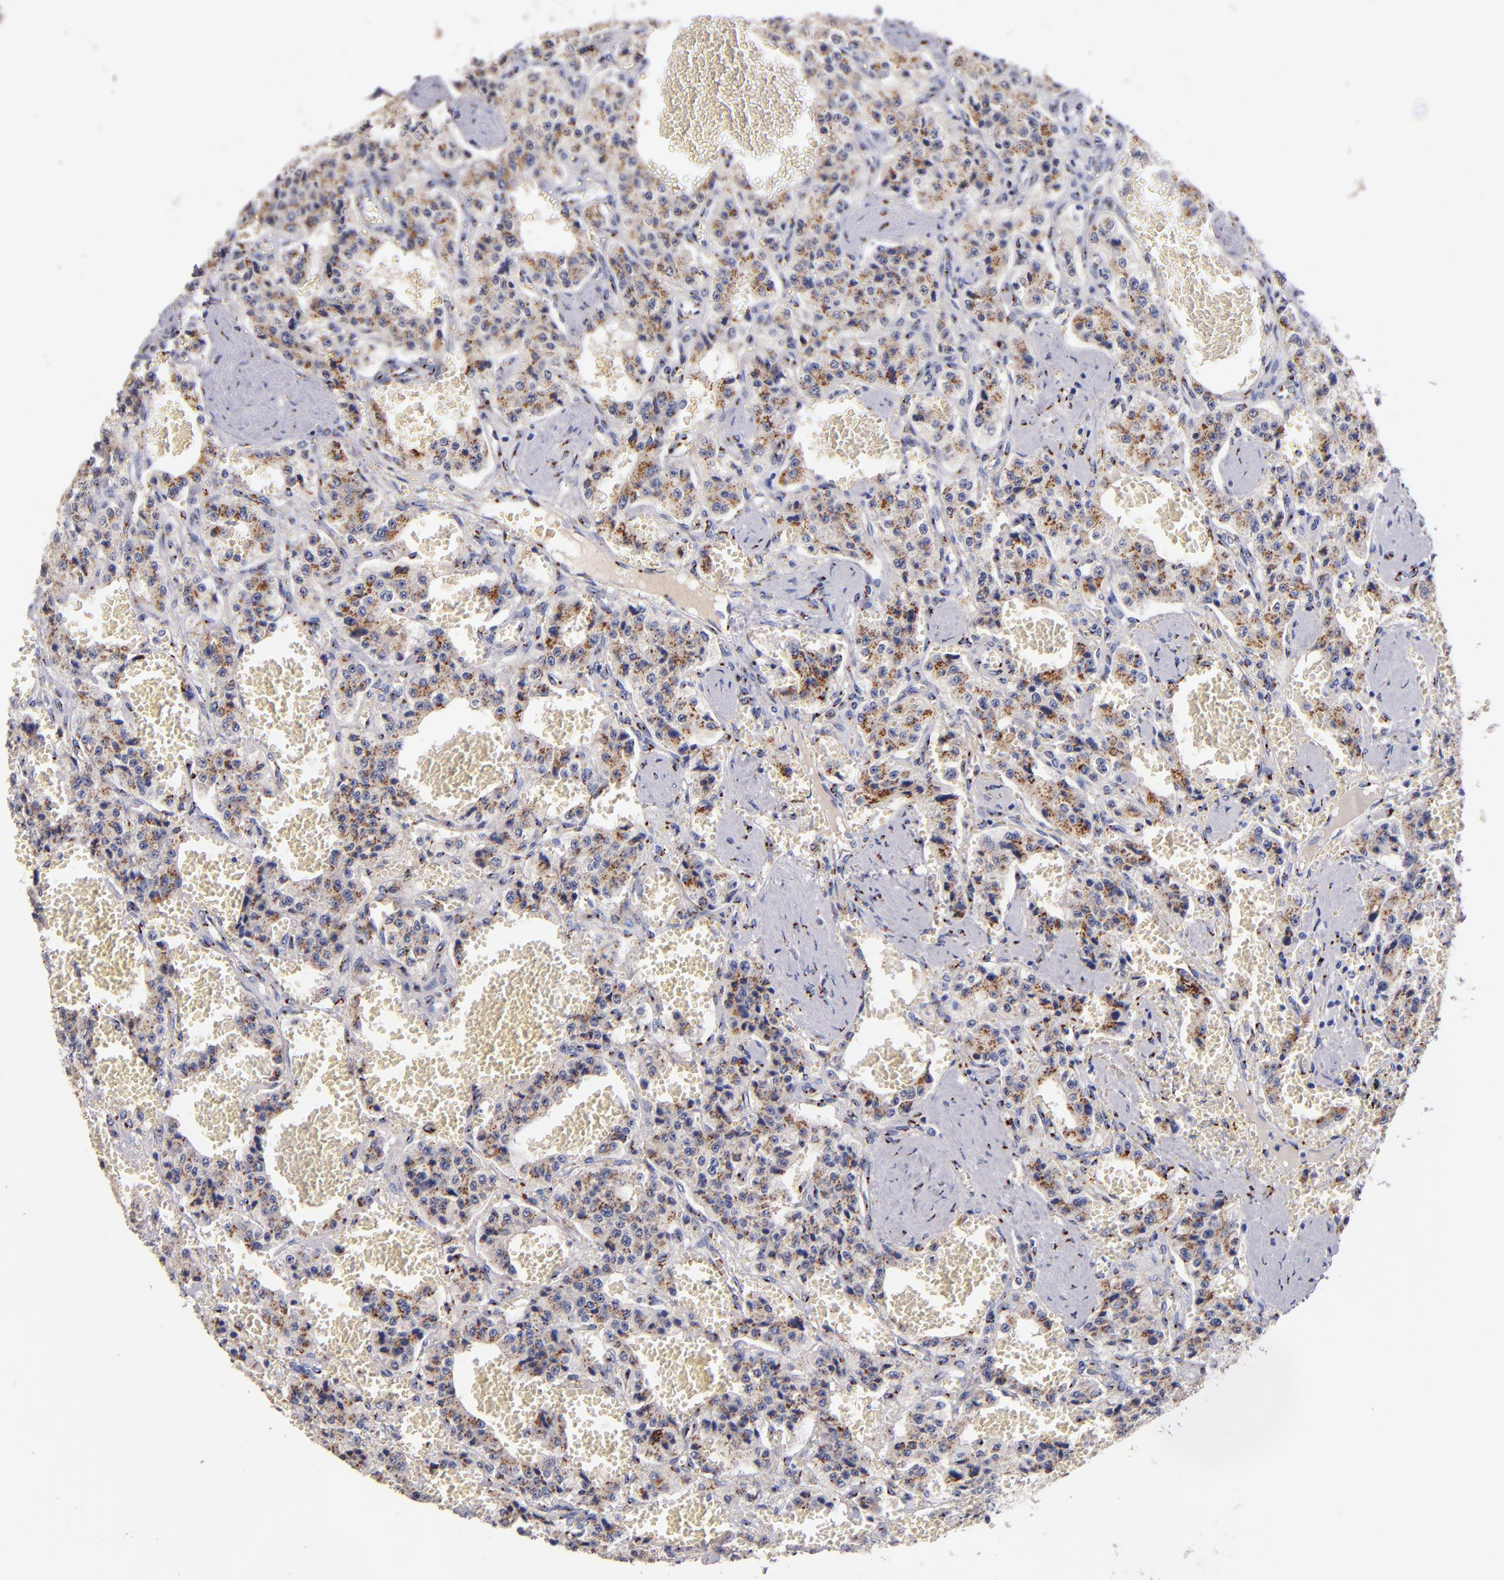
{"staining": {"intensity": "moderate", "quantity": ">75%", "location": "cytoplasmic/membranous"}, "tissue": "carcinoid", "cell_type": "Tumor cells", "image_type": "cancer", "snomed": [{"axis": "morphology", "description": "Carcinoid, malignant, NOS"}, {"axis": "topography", "description": "Small intestine"}], "caption": "High-magnification brightfield microscopy of malignant carcinoid stained with DAB (3,3'-diaminobenzidine) (brown) and counterstained with hematoxylin (blue). tumor cells exhibit moderate cytoplasmic/membranous staining is present in approximately>75% of cells.", "gene": "GOLIM4", "patient": {"sex": "male", "age": 52}}